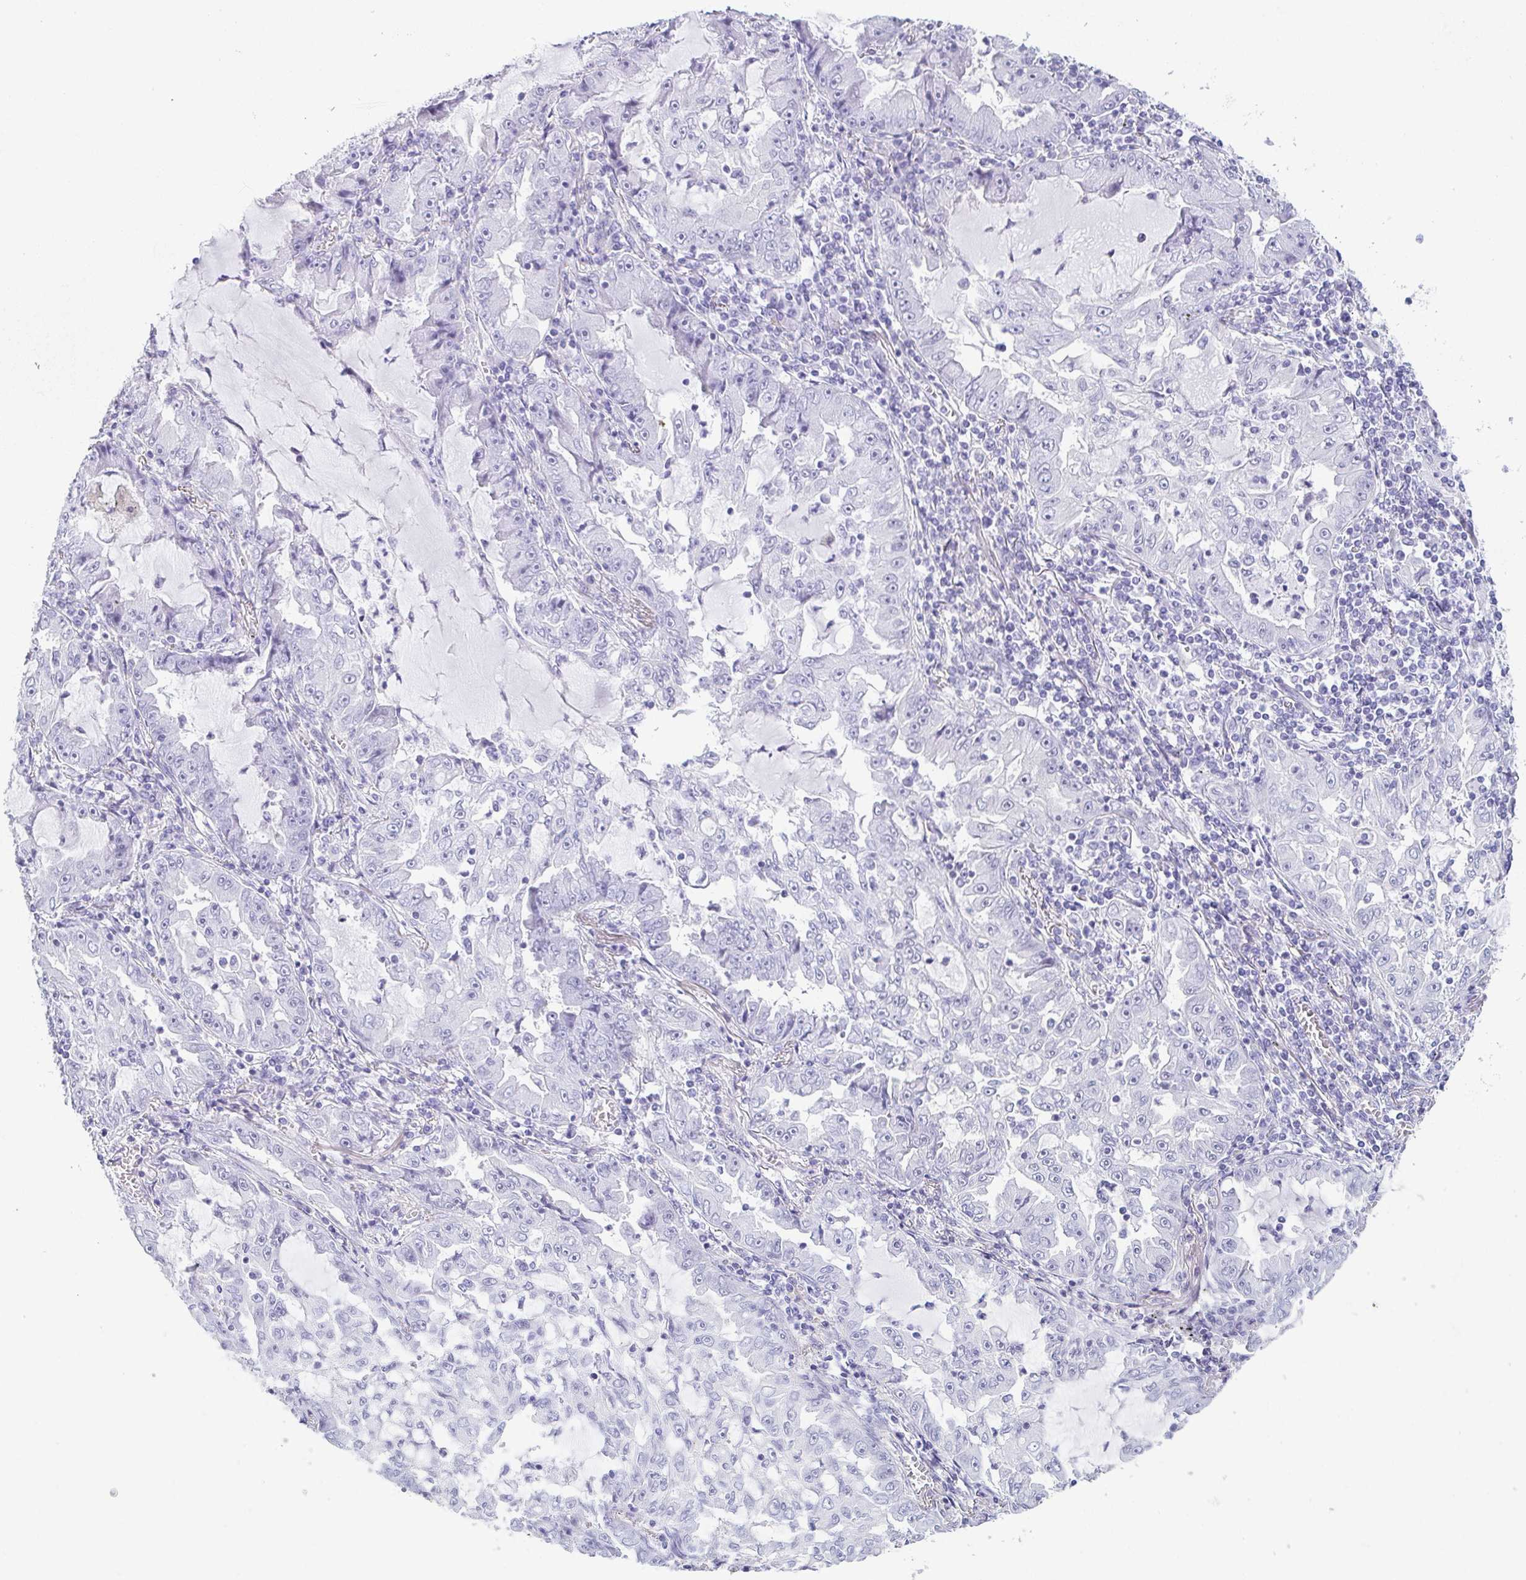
{"staining": {"intensity": "negative", "quantity": "none", "location": "none"}, "tissue": "lung cancer", "cell_type": "Tumor cells", "image_type": "cancer", "snomed": [{"axis": "morphology", "description": "Adenocarcinoma, NOS"}, {"axis": "topography", "description": "Lung"}], "caption": "The image demonstrates no significant positivity in tumor cells of adenocarcinoma (lung).", "gene": "PRR4", "patient": {"sex": "female", "age": 52}}